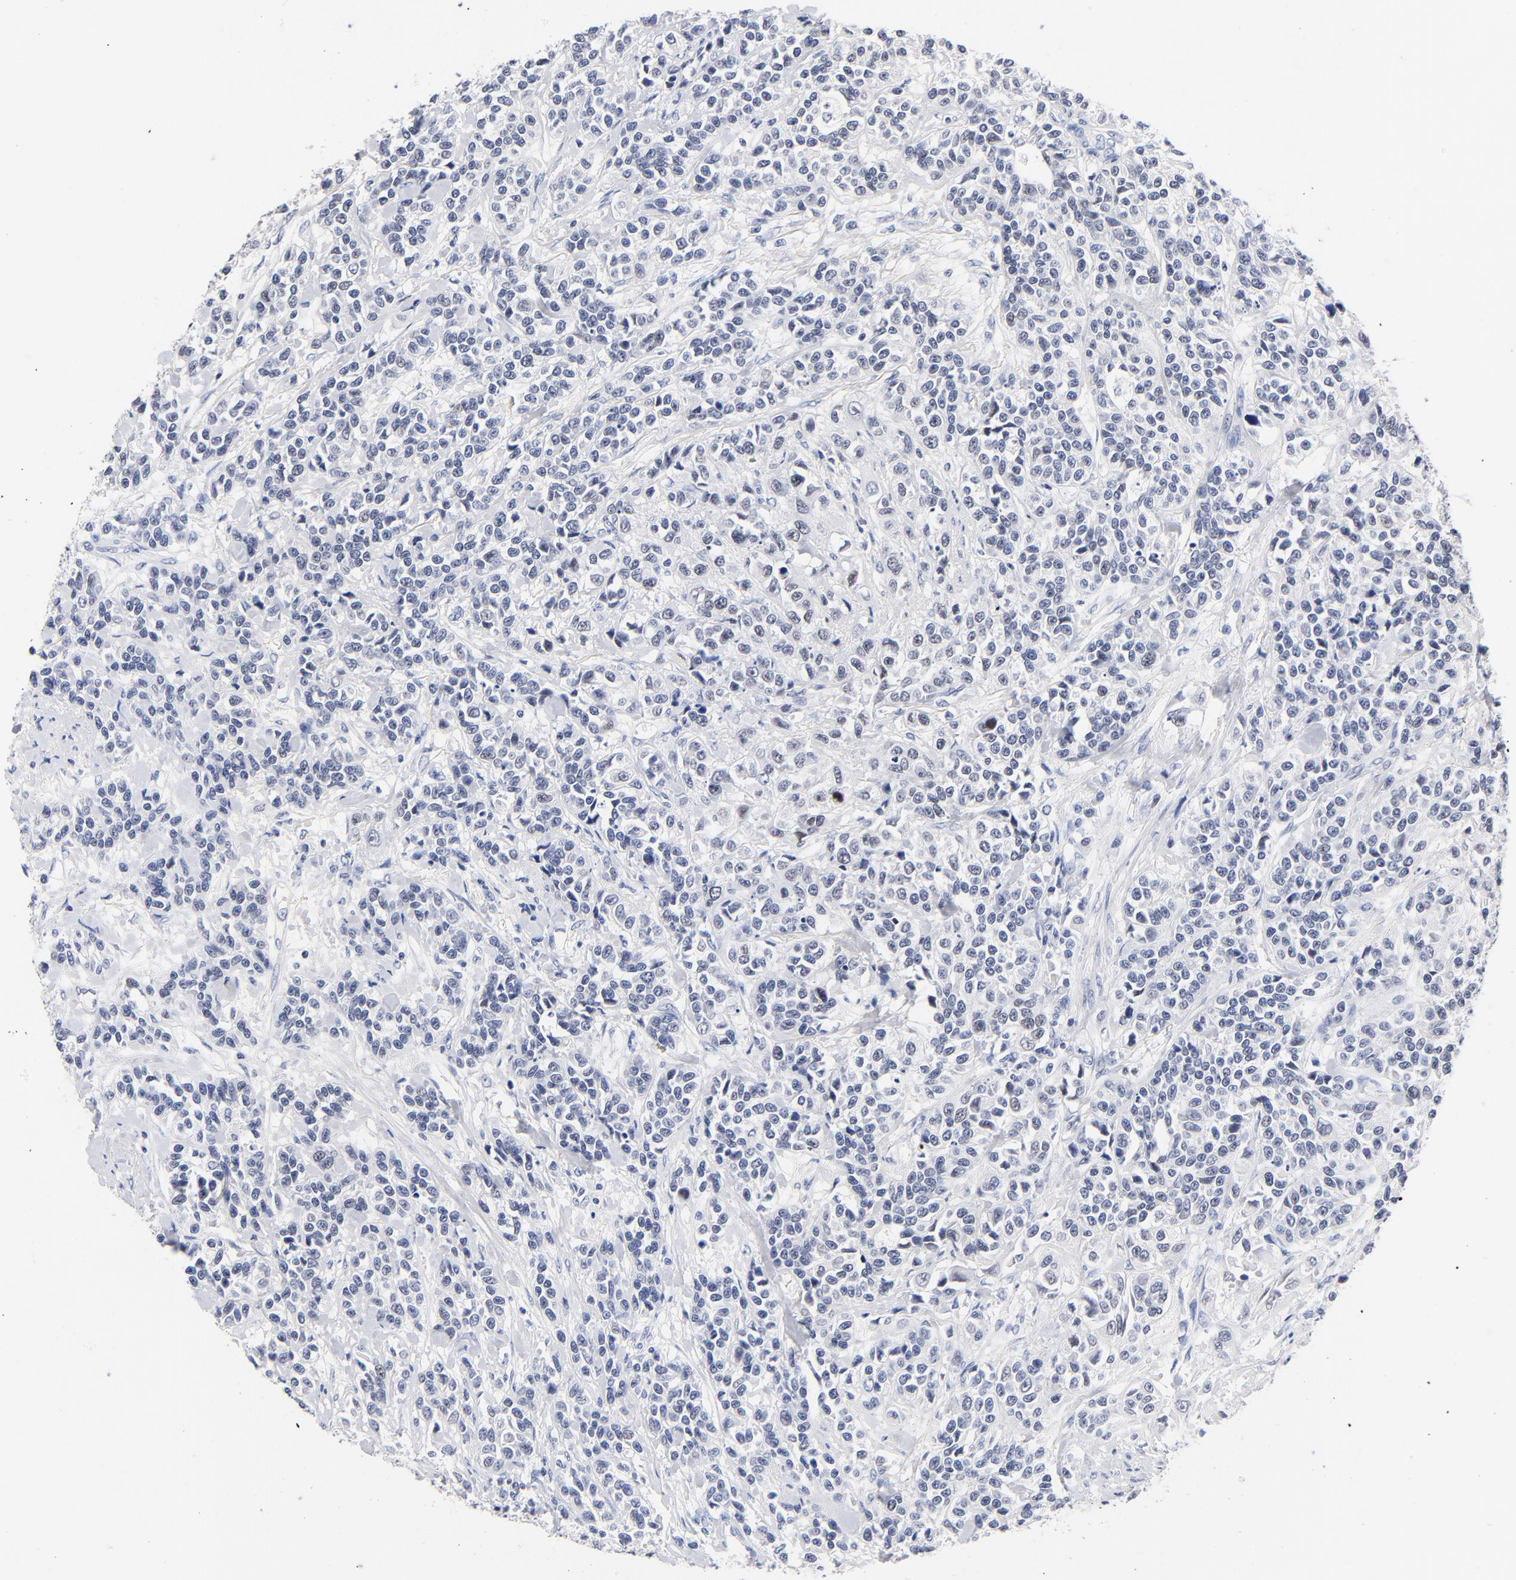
{"staining": {"intensity": "weak", "quantity": "25%-75%", "location": "nuclear"}, "tissue": "urothelial cancer", "cell_type": "Tumor cells", "image_type": "cancer", "snomed": [{"axis": "morphology", "description": "Urothelial carcinoma, High grade"}, {"axis": "topography", "description": "Urinary bladder"}], "caption": "A brown stain shows weak nuclear positivity of a protein in urothelial carcinoma (high-grade) tumor cells. (brown staining indicates protein expression, while blue staining denotes nuclei).", "gene": "ORC2", "patient": {"sex": "female", "age": 81}}